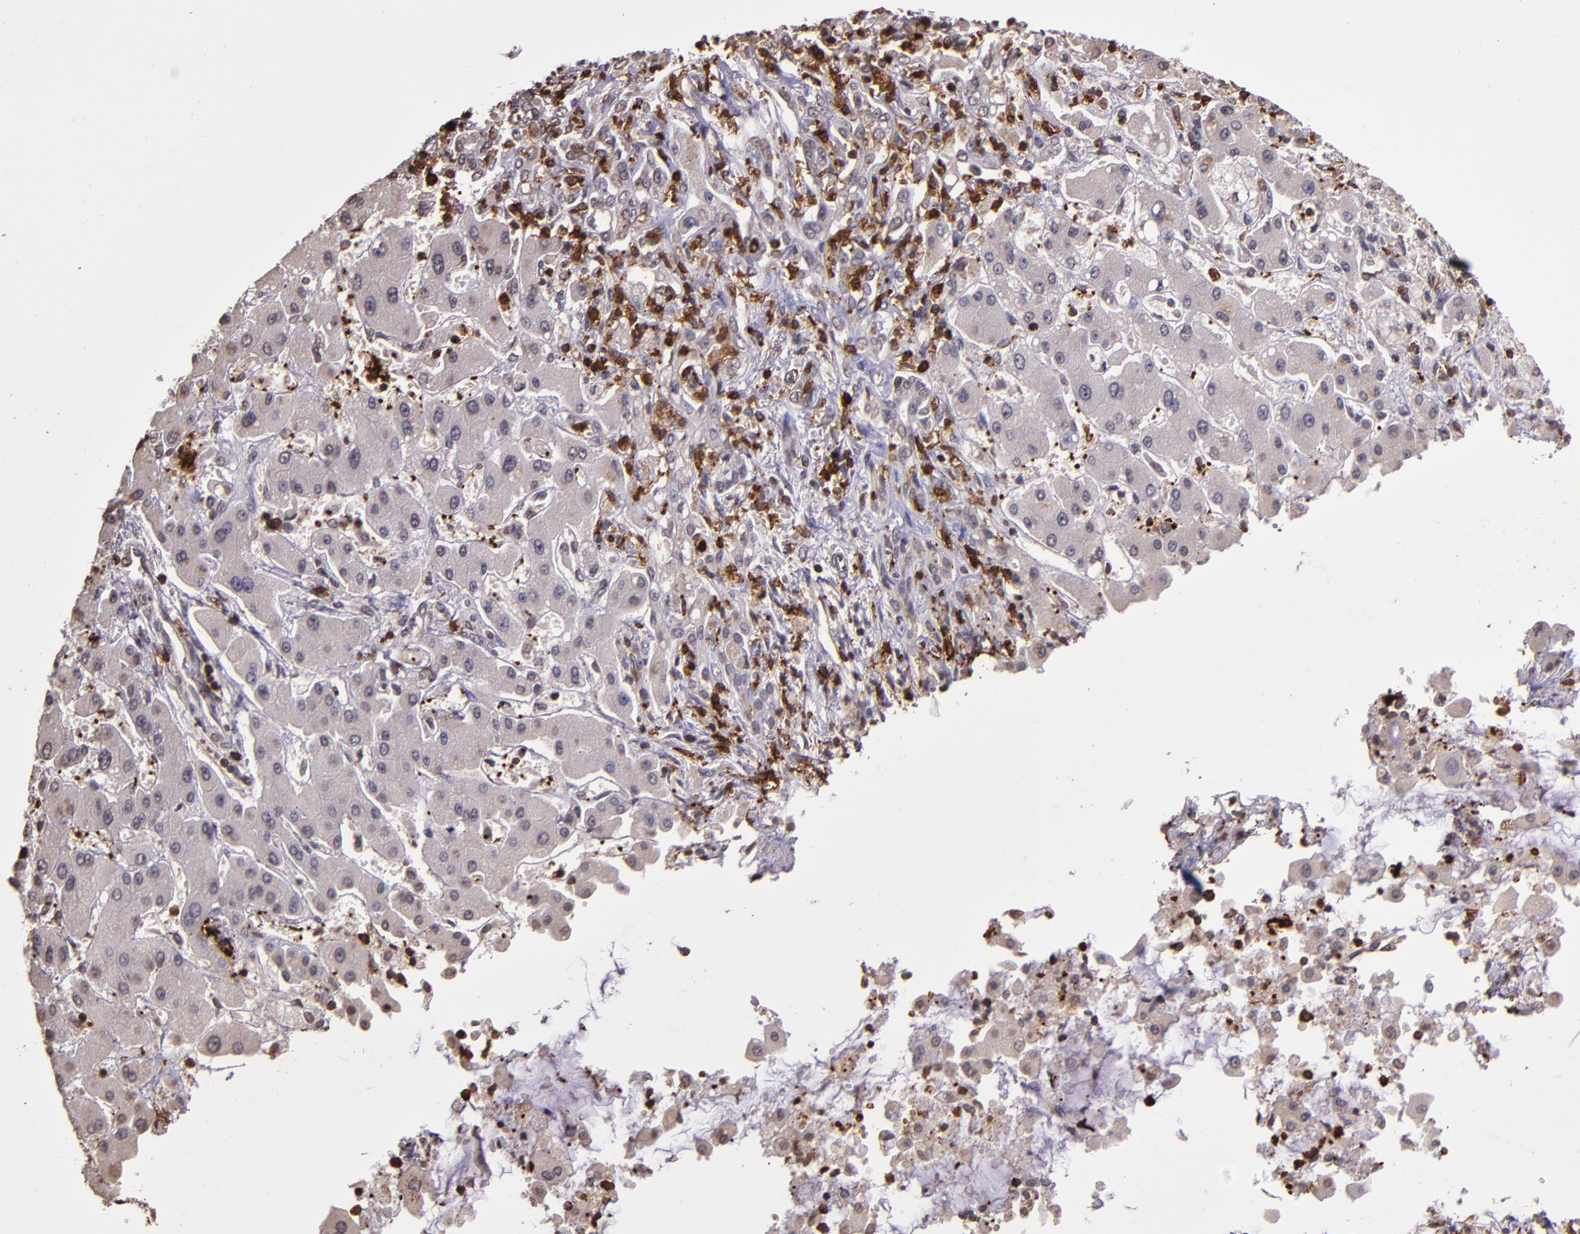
{"staining": {"intensity": "weak", "quantity": "<25%", "location": "cytoplasmic/membranous"}, "tissue": "liver cancer", "cell_type": "Tumor cells", "image_type": "cancer", "snomed": [{"axis": "morphology", "description": "Cholangiocarcinoma"}, {"axis": "topography", "description": "Liver"}], "caption": "This is an immunohistochemistry image of liver cancer. There is no expression in tumor cells.", "gene": "SLC2A3", "patient": {"sex": "male", "age": 50}}